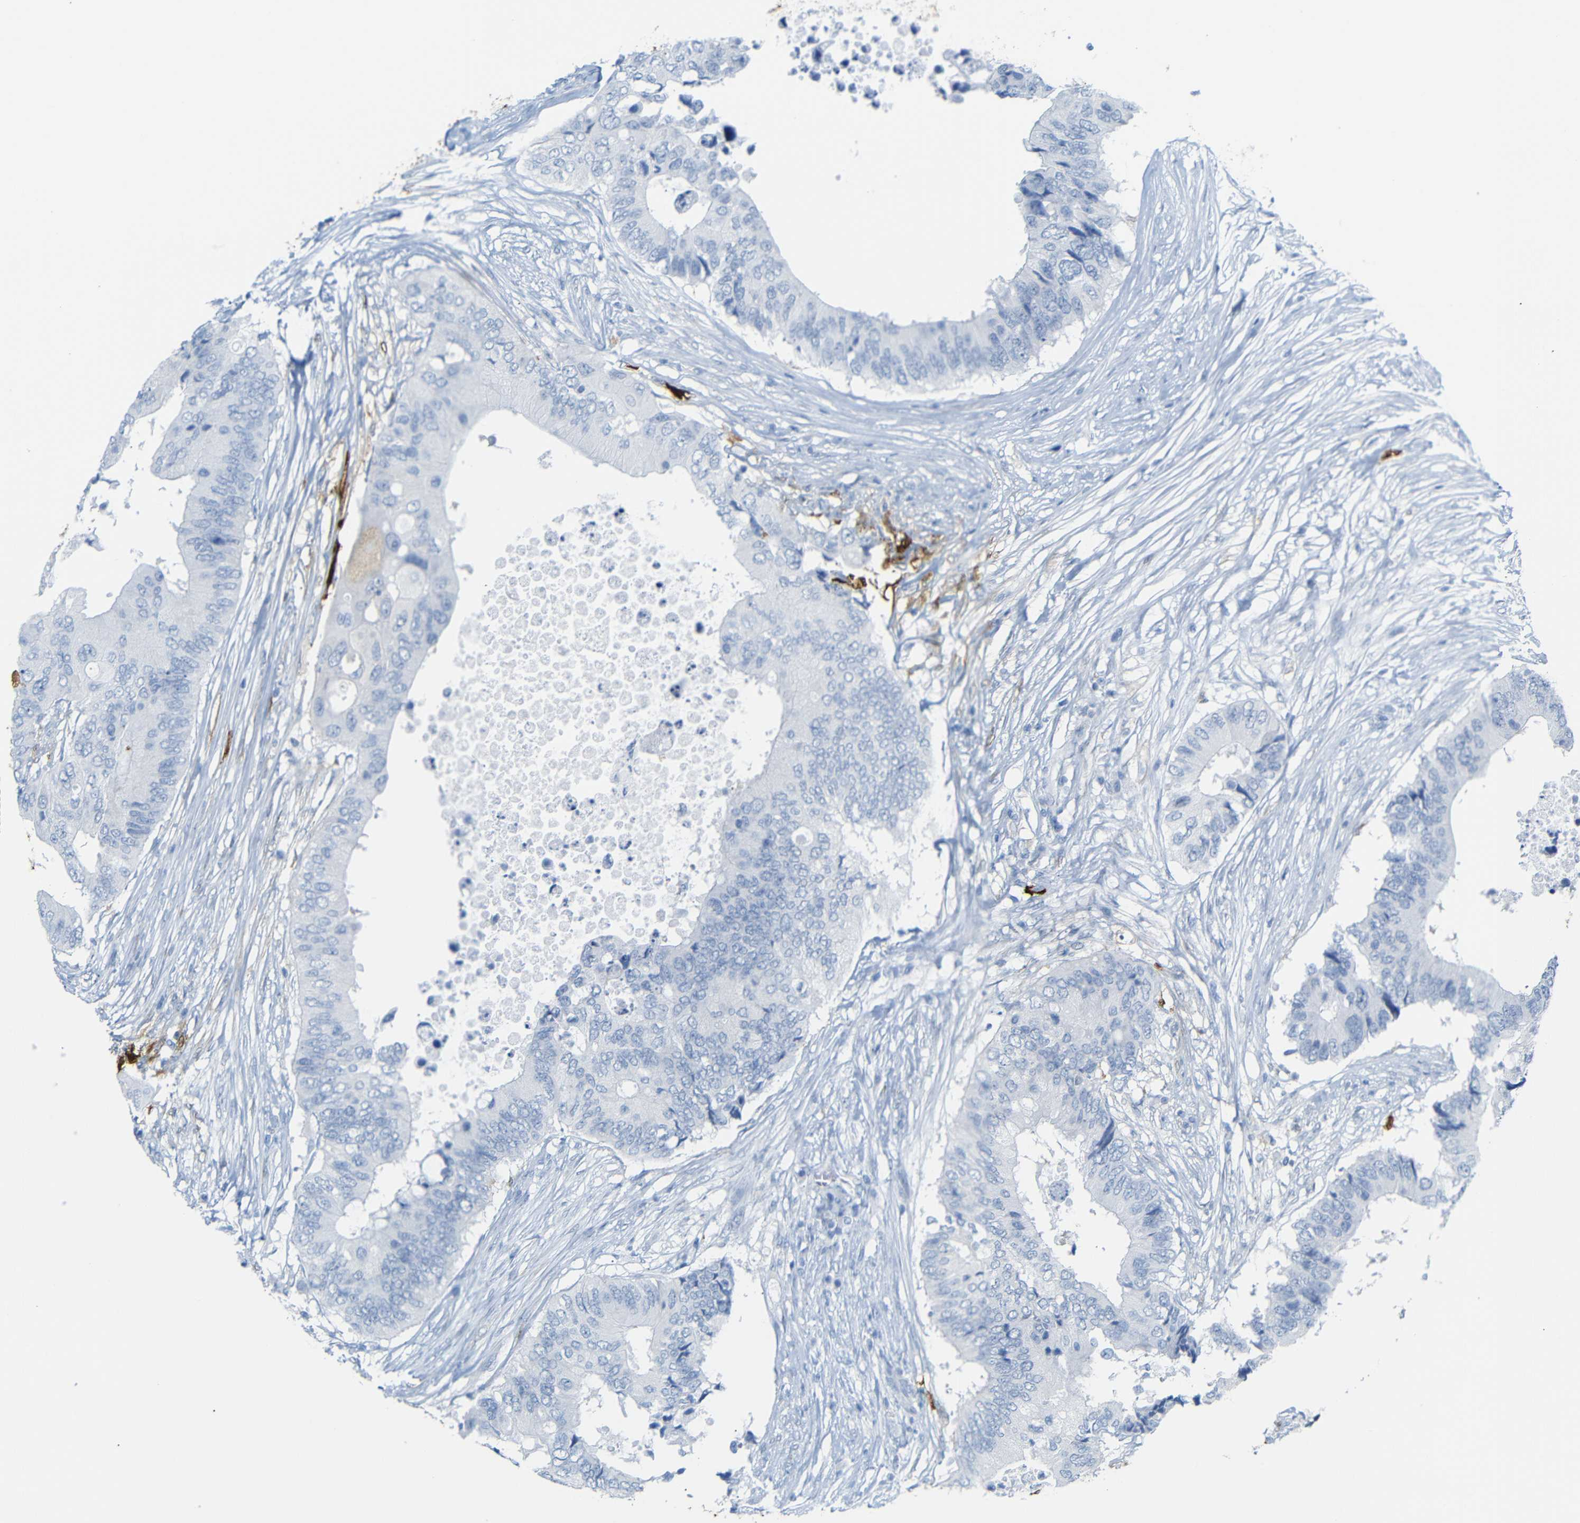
{"staining": {"intensity": "negative", "quantity": "none", "location": "none"}, "tissue": "colorectal cancer", "cell_type": "Tumor cells", "image_type": "cancer", "snomed": [{"axis": "morphology", "description": "Adenocarcinoma, NOS"}, {"axis": "topography", "description": "Colon"}], "caption": "IHC photomicrograph of human colorectal cancer (adenocarcinoma) stained for a protein (brown), which displays no staining in tumor cells.", "gene": "MT1A", "patient": {"sex": "male", "age": 71}}